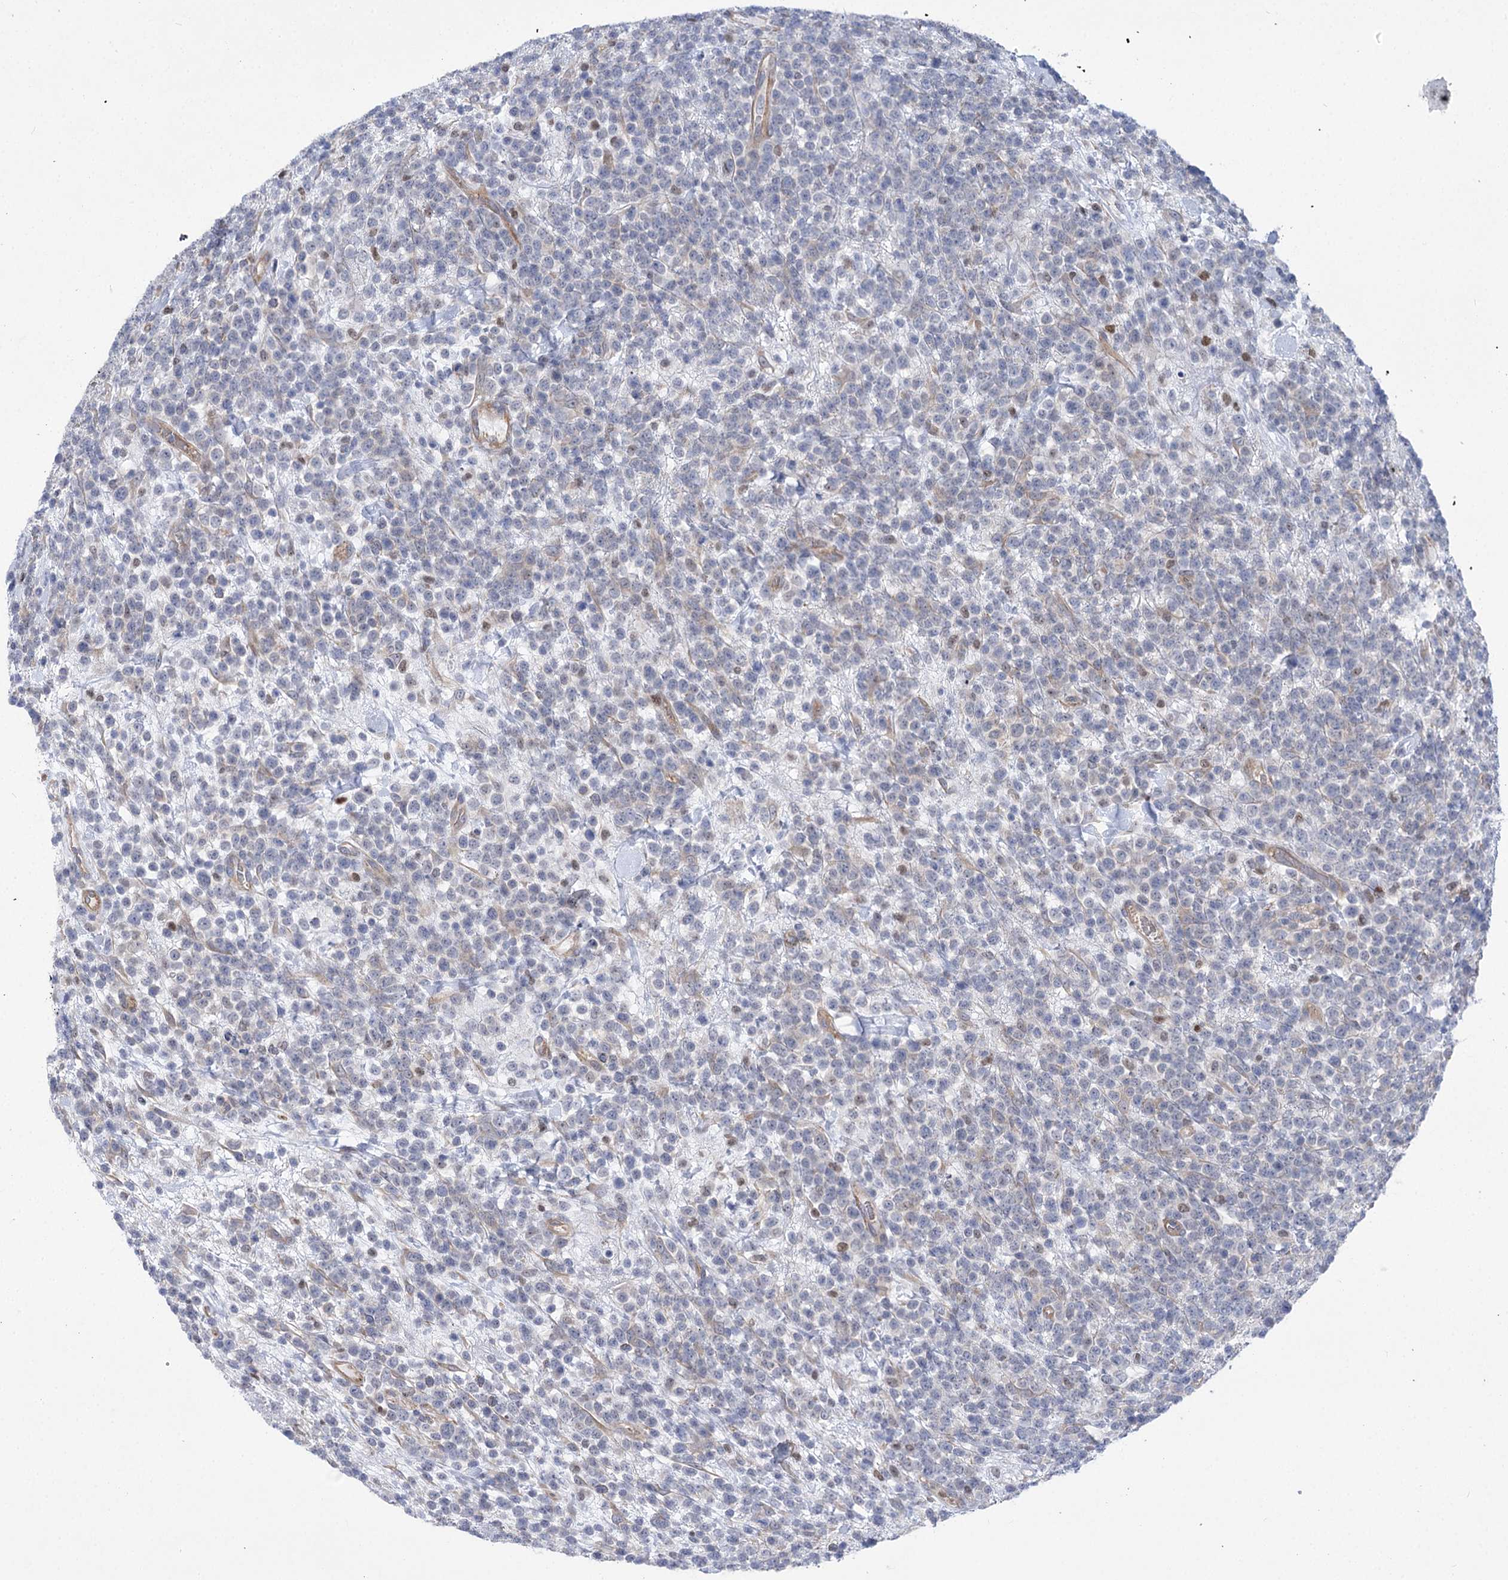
{"staining": {"intensity": "moderate", "quantity": "<25%", "location": "nuclear"}, "tissue": "lymphoma", "cell_type": "Tumor cells", "image_type": "cancer", "snomed": [{"axis": "morphology", "description": "Malignant lymphoma, non-Hodgkin's type, High grade"}, {"axis": "topography", "description": "Colon"}], "caption": "An image showing moderate nuclear staining in approximately <25% of tumor cells in malignant lymphoma, non-Hodgkin's type (high-grade), as visualized by brown immunohistochemical staining.", "gene": "THAP6", "patient": {"sex": "female", "age": 53}}